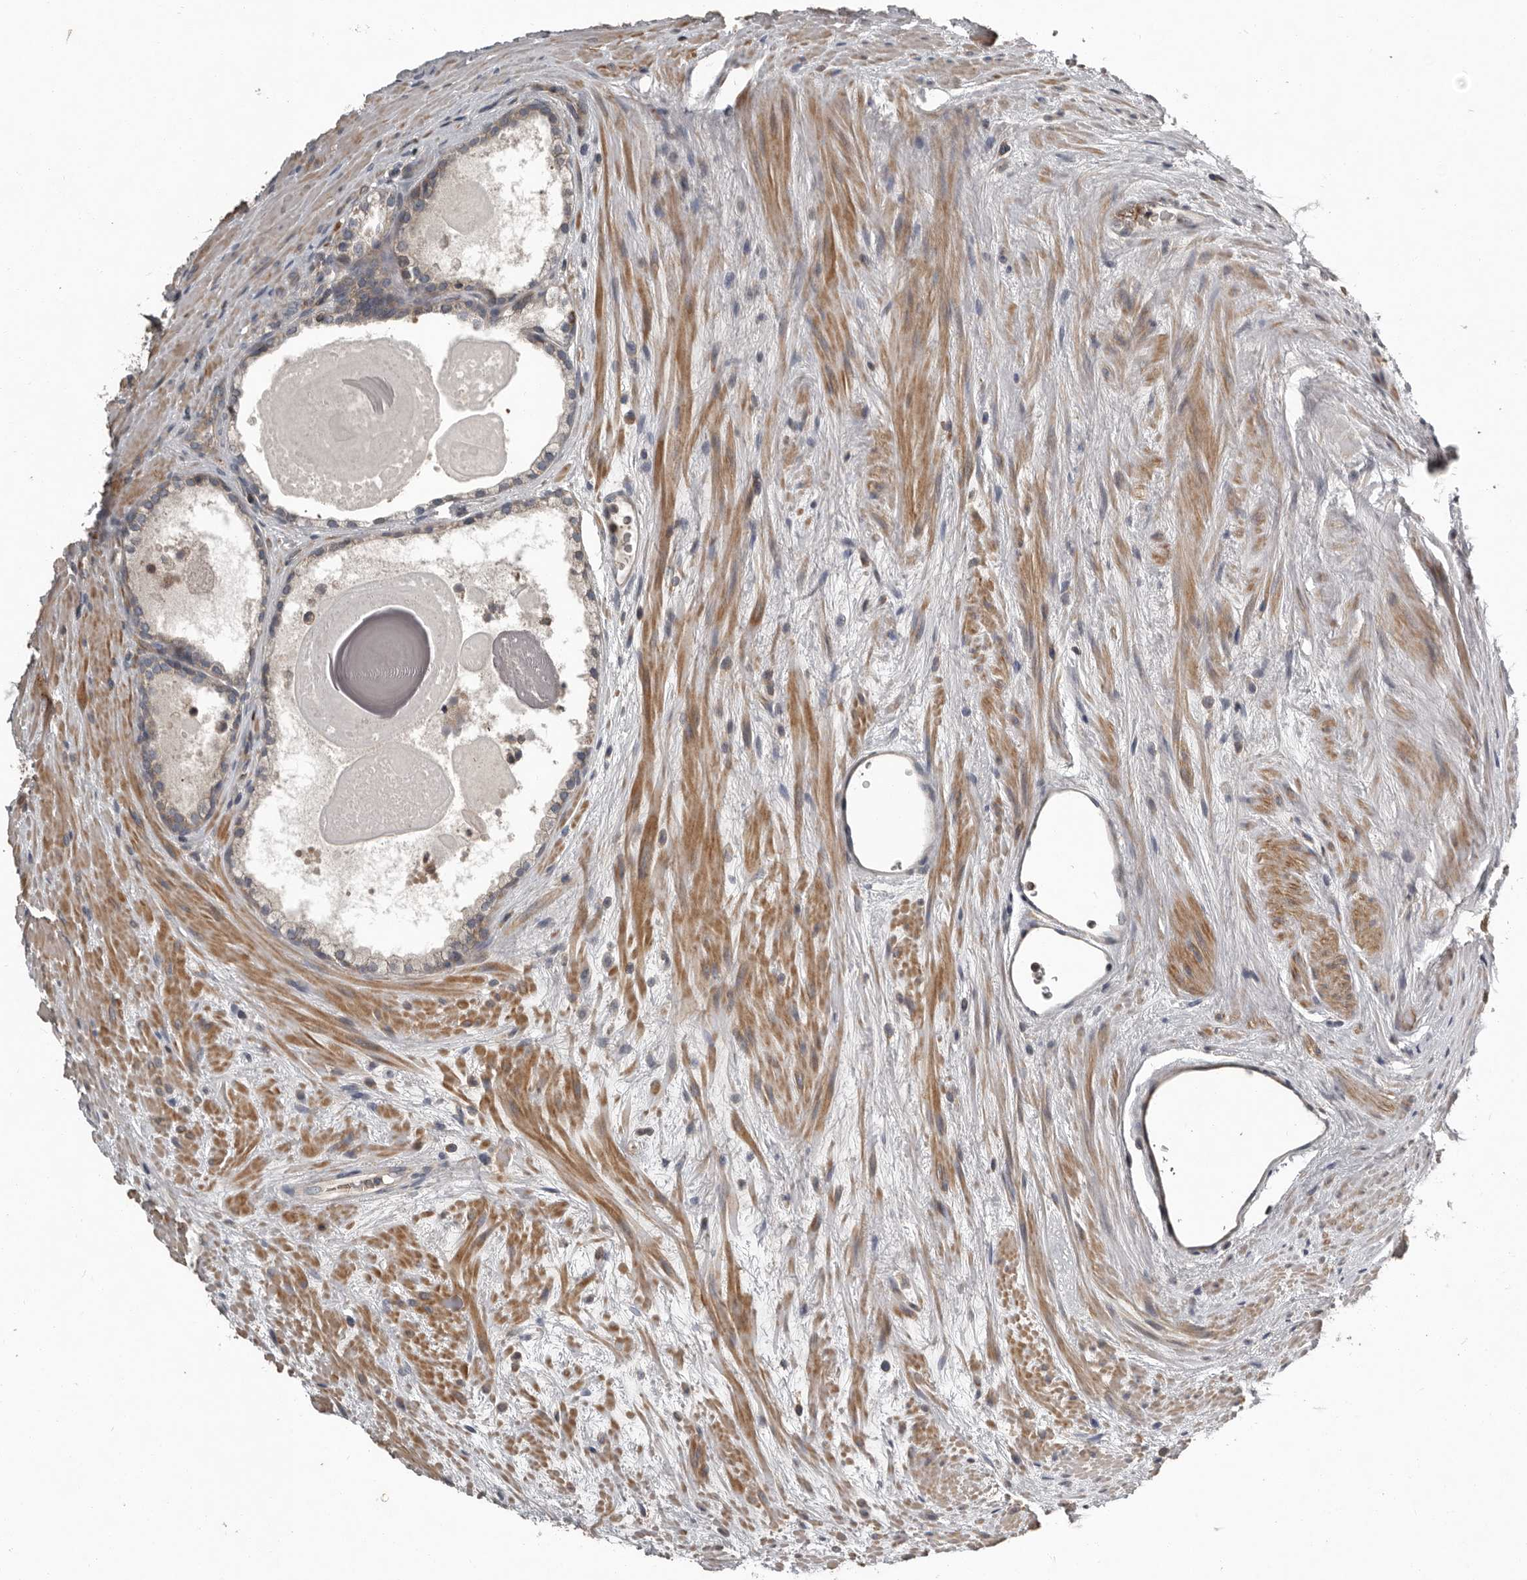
{"staining": {"intensity": "weak", "quantity": "25%-75%", "location": "cytoplasmic/membranous"}, "tissue": "prostate cancer", "cell_type": "Tumor cells", "image_type": "cancer", "snomed": [{"axis": "morphology", "description": "Normal morphology"}, {"axis": "morphology", "description": "Adenocarcinoma, Low grade"}, {"axis": "topography", "description": "Prostate"}], "caption": "Immunohistochemical staining of low-grade adenocarcinoma (prostate) displays low levels of weak cytoplasmic/membranous protein staining in about 25%-75% of tumor cells.", "gene": "FBXO31", "patient": {"sex": "male", "age": 72}}